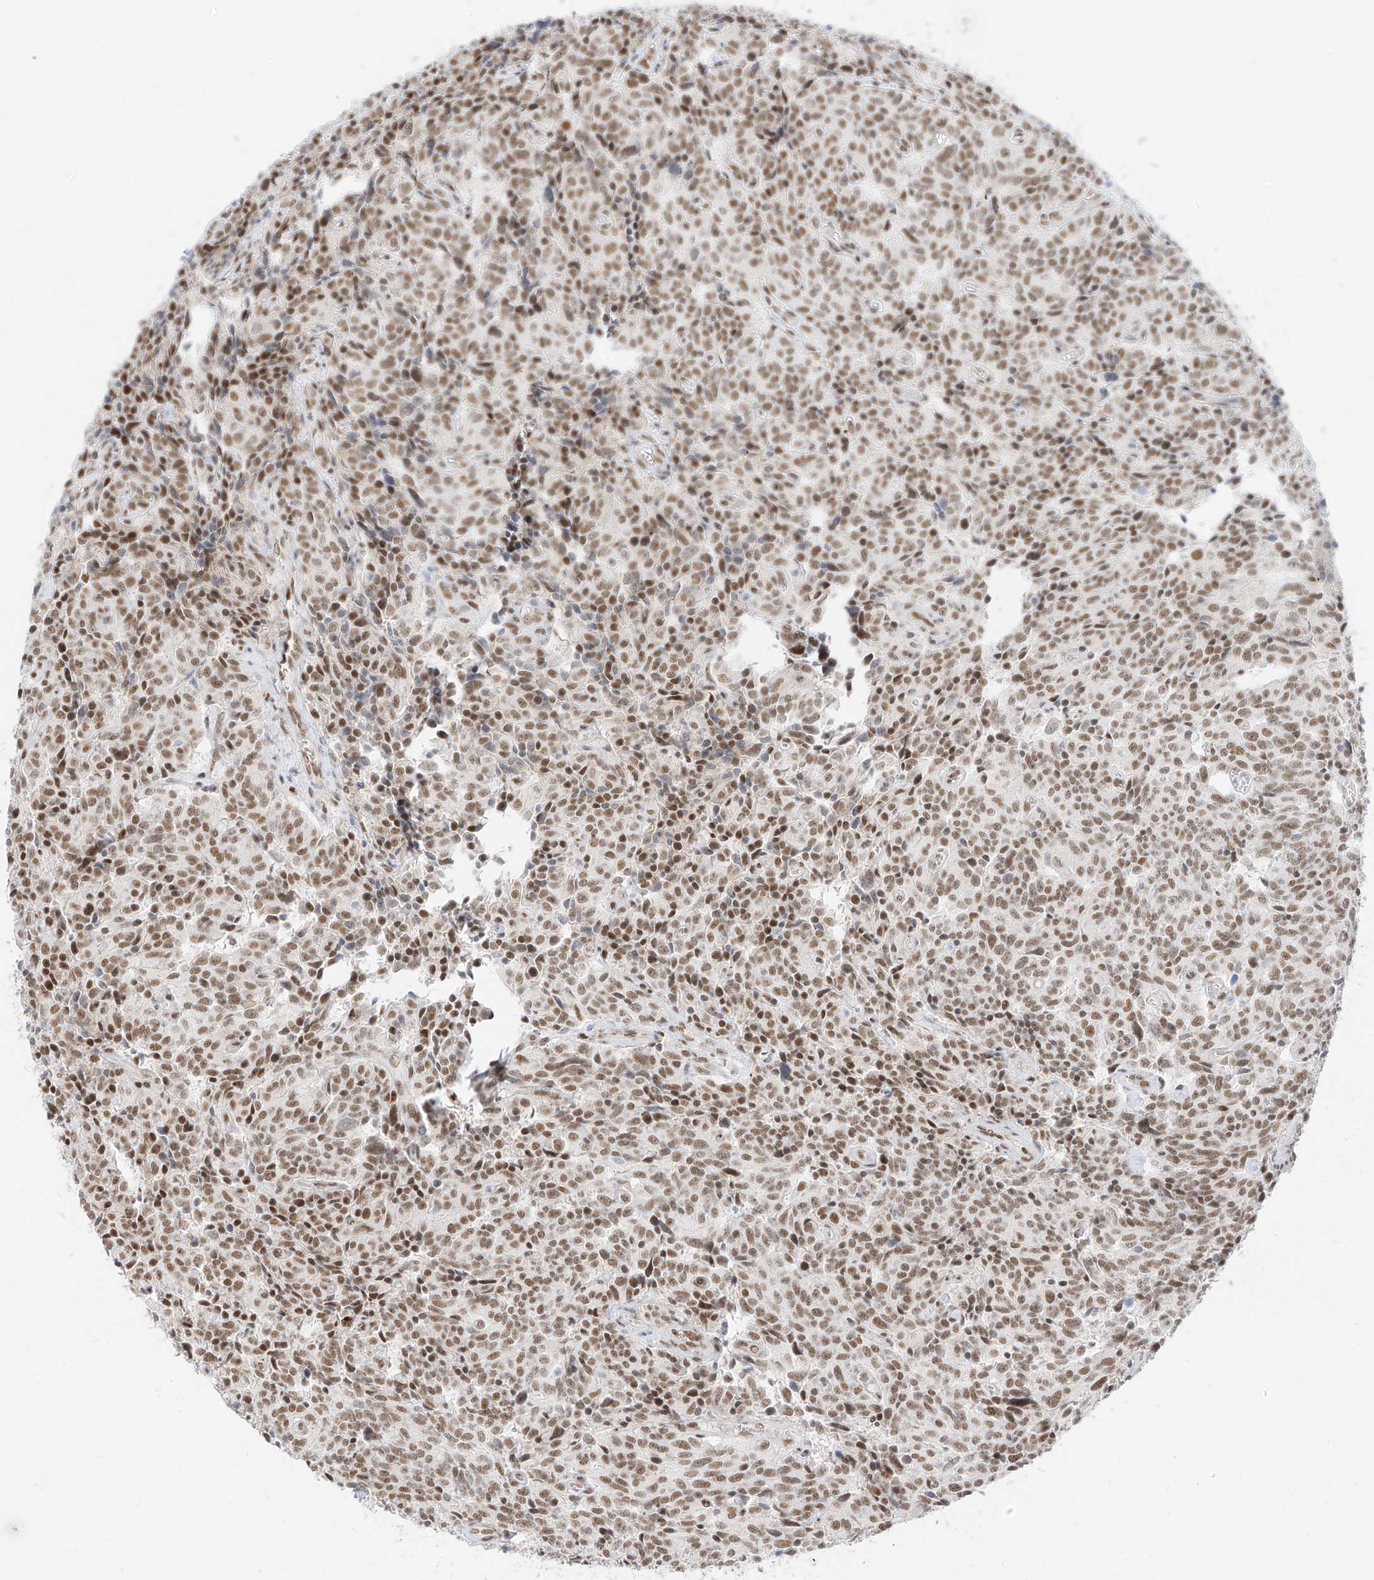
{"staining": {"intensity": "moderate", "quantity": ">75%", "location": "nuclear"}, "tissue": "carcinoid", "cell_type": "Tumor cells", "image_type": "cancer", "snomed": [{"axis": "morphology", "description": "Carcinoid, malignant, NOS"}, {"axis": "topography", "description": "Lung"}], "caption": "A brown stain highlights moderate nuclear staining of a protein in malignant carcinoid tumor cells.", "gene": "SUPT5H", "patient": {"sex": "female", "age": 46}}